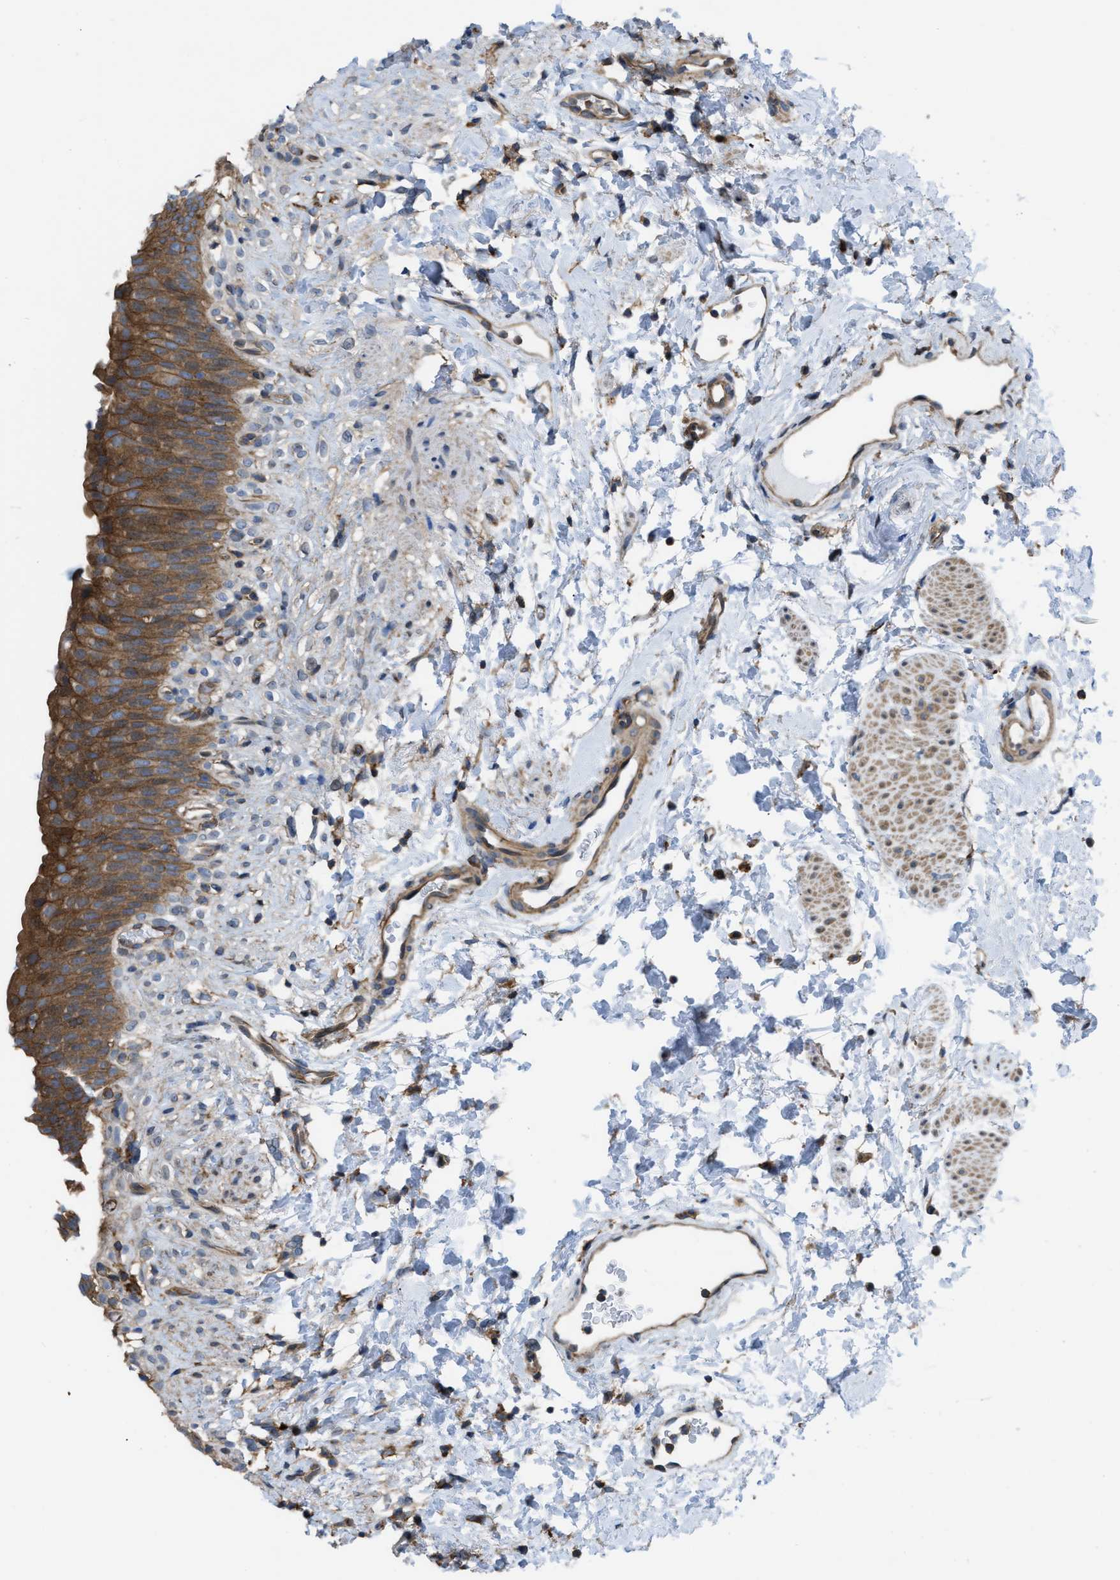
{"staining": {"intensity": "moderate", "quantity": ">75%", "location": "cytoplasmic/membranous"}, "tissue": "urinary bladder", "cell_type": "Urothelial cells", "image_type": "normal", "snomed": [{"axis": "morphology", "description": "Normal tissue, NOS"}, {"axis": "topography", "description": "Urinary bladder"}], "caption": "The image demonstrates a brown stain indicating the presence of a protein in the cytoplasmic/membranous of urothelial cells in urinary bladder. Nuclei are stained in blue.", "gene": "MYO18A", "patient": {"sex": "female", "age": 79}}